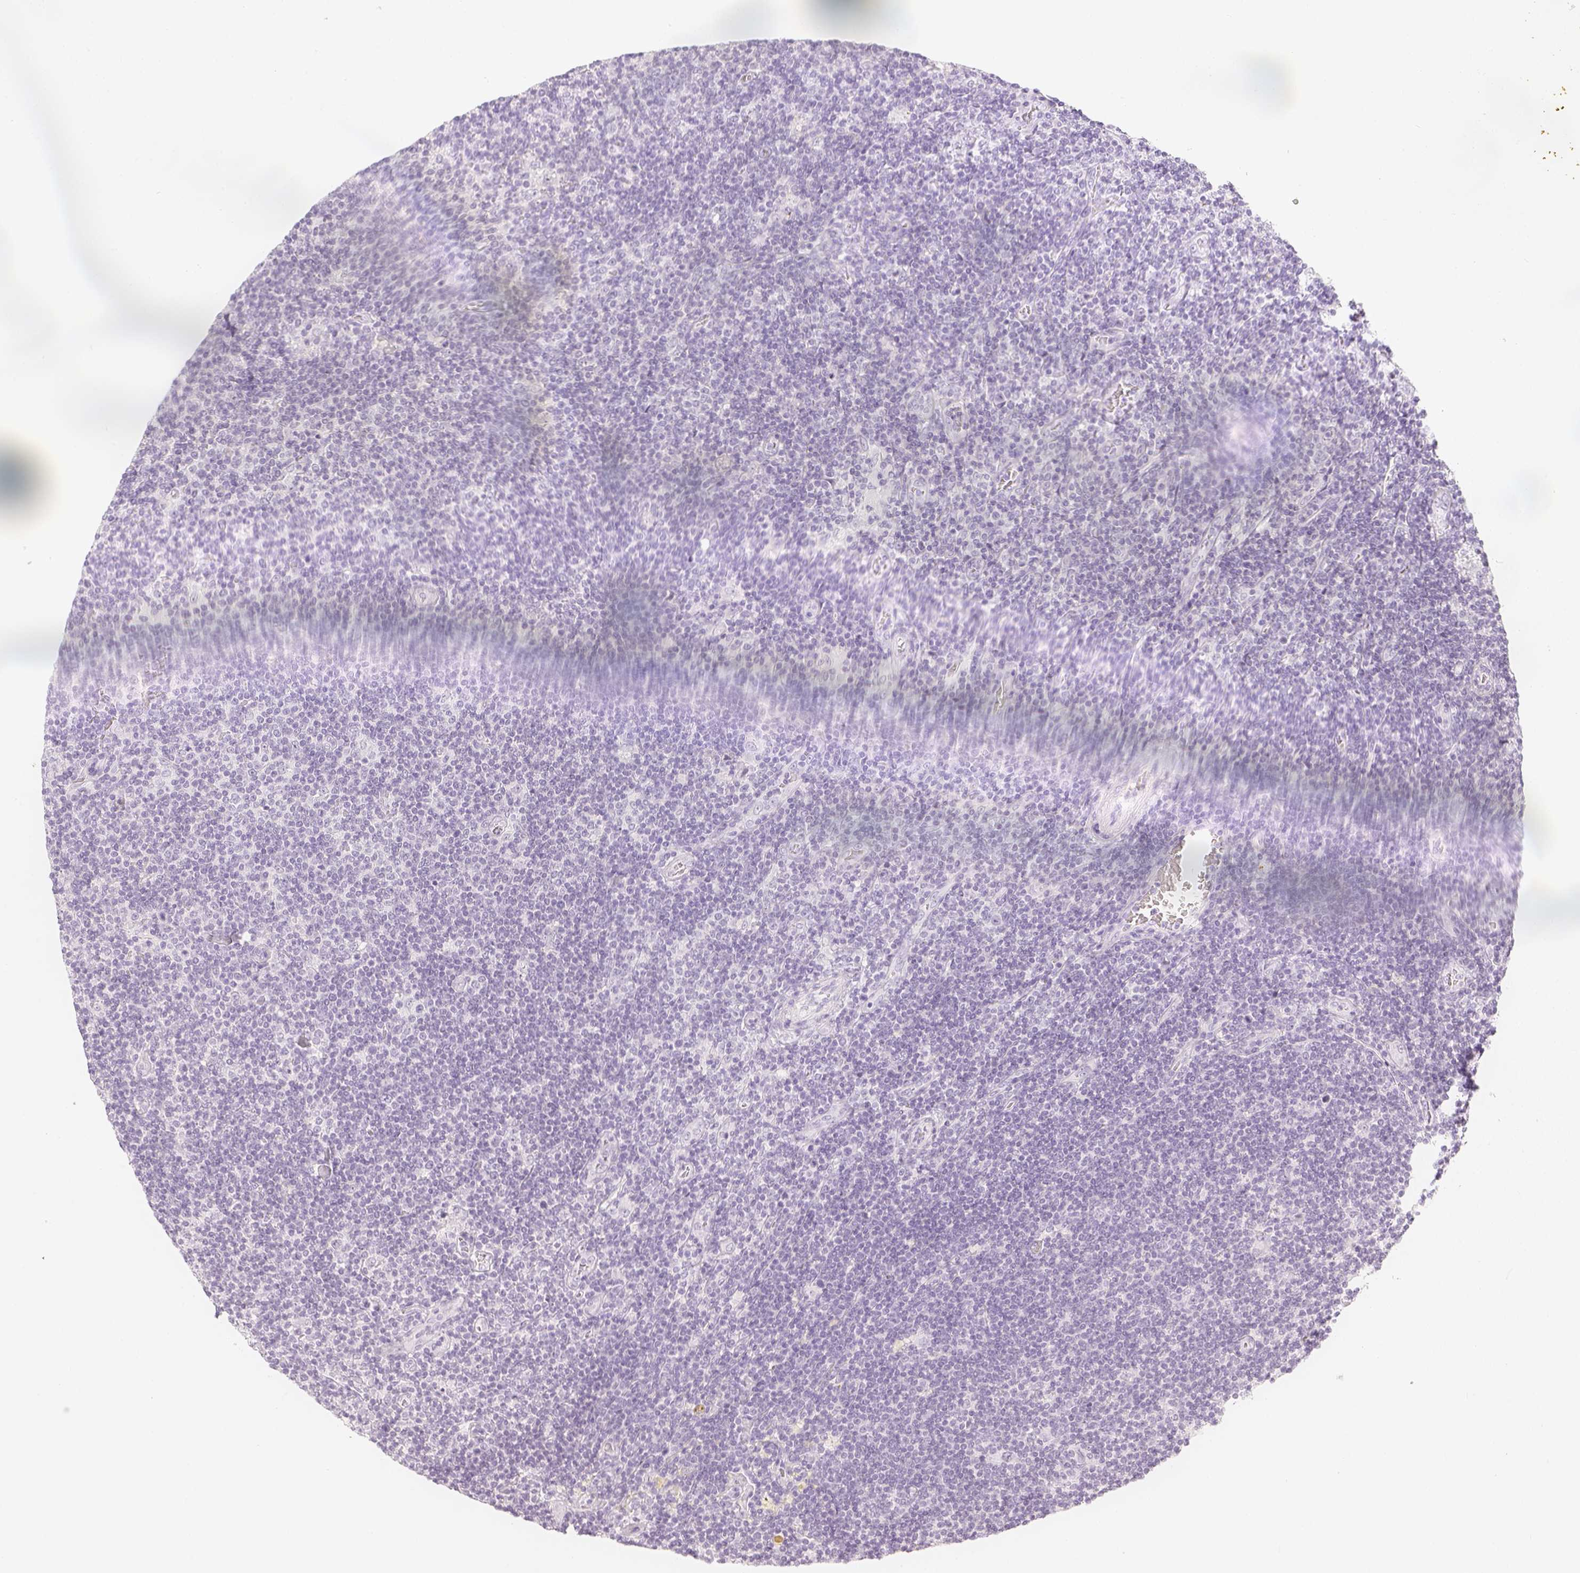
{"staining": {"intensity": "negative", "quantity": "none", "location": "none"}, "tissue": "lymphoma", "cell_type": "Tumor cells", "image_type": "cancer", "snomed": [{"axis": "morphology", "description": "Hodgkin's disease, NOS"}, {"axis": "topography", "description": "Lymph node"}], "caption": "Hodgkin's disease stained for a protein using IHC shows no staining tumor cells.", "gene": "SLC18A1", "patient": {"sex": "male", "age": 40}}